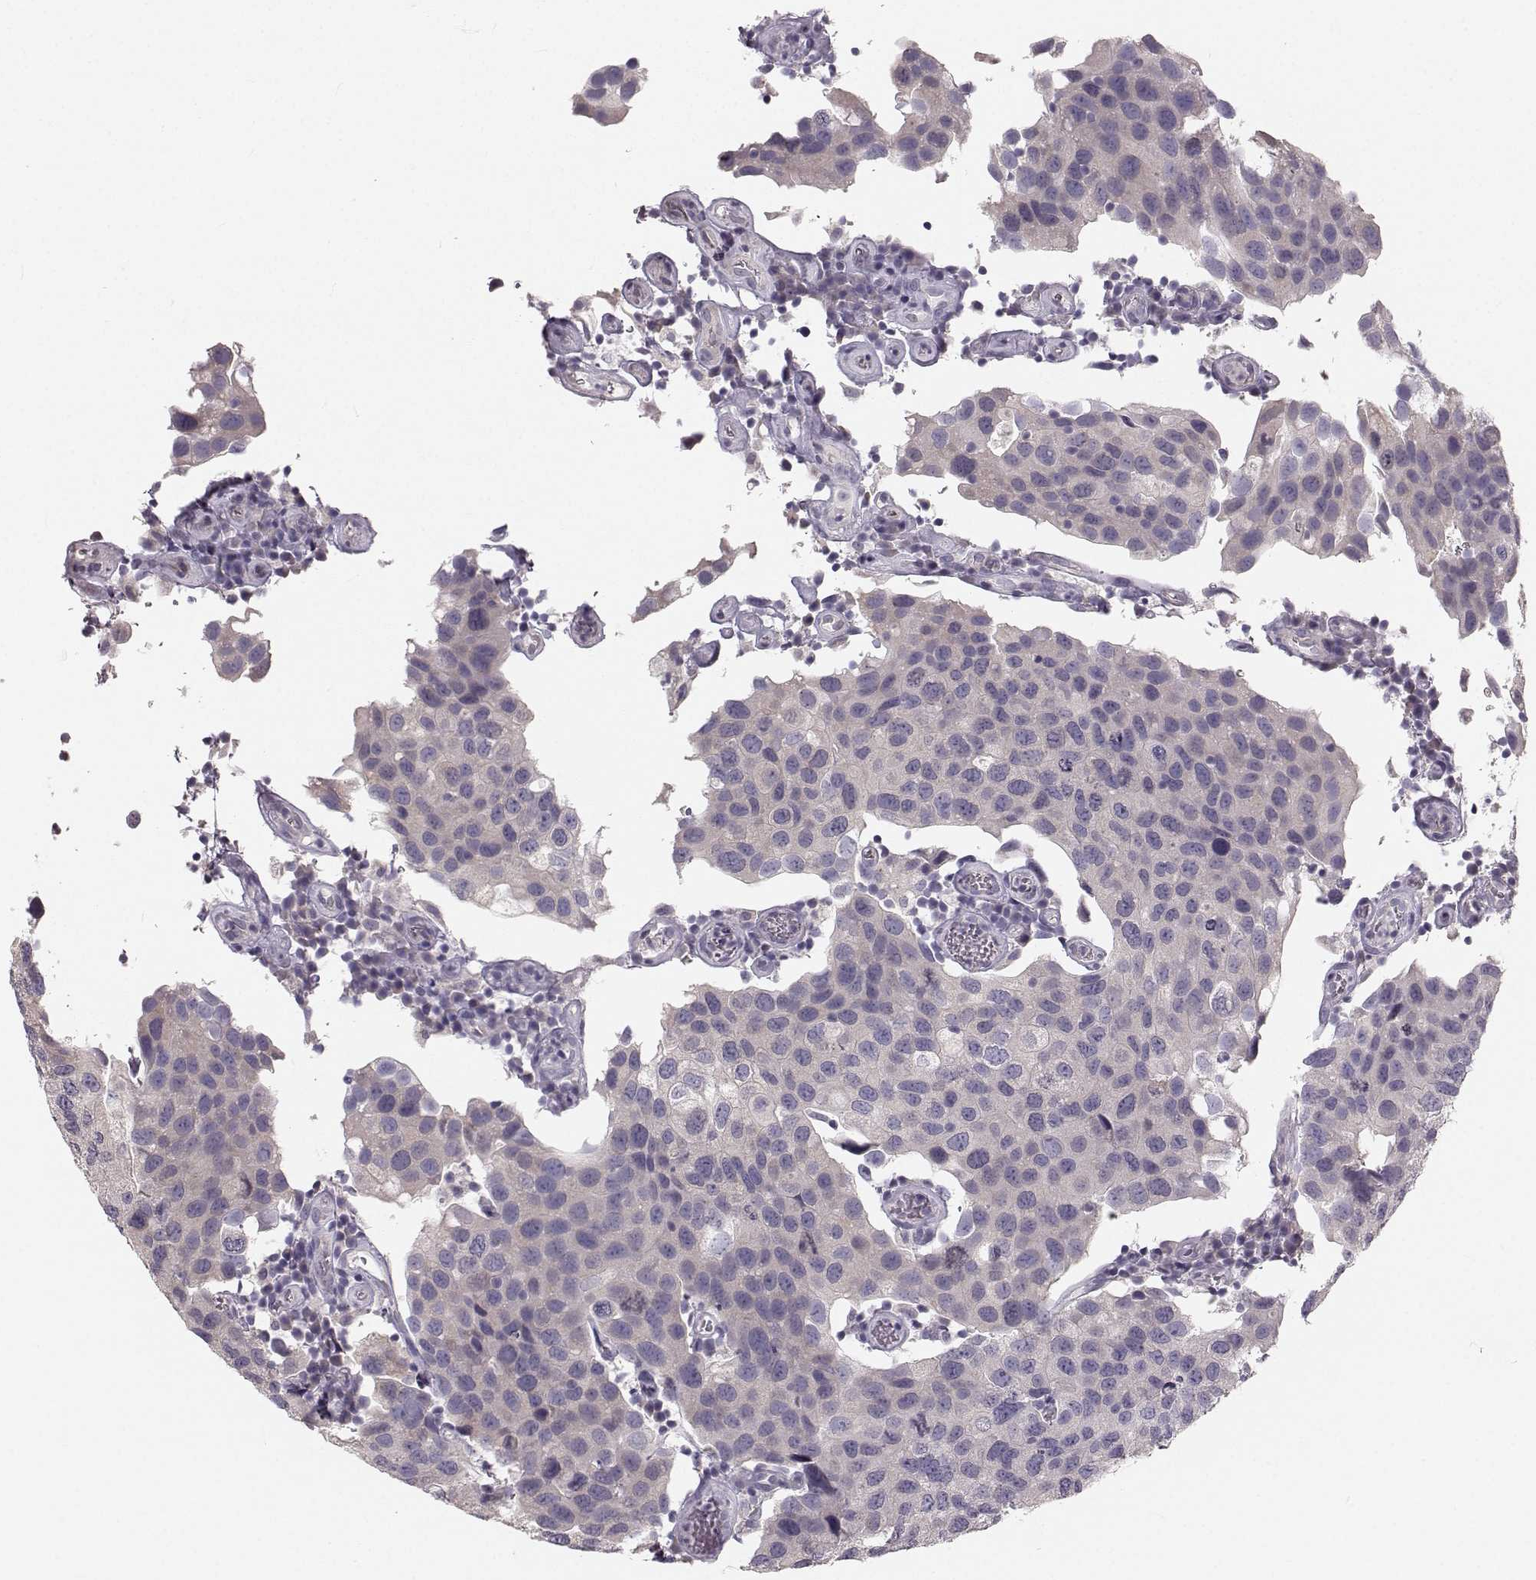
{"staining": {"intensity": "negative", "quantity": "none", "location": "none"}, "tissue": "urothelial cancer", "cell_type": "Tumor cells", "image_type": "cancer", "snomed": [{"axis": "morphology", "description": "Urothelial carcinoma, High grade"}, {"axis": "topography", "description": "Urinary bladder"}], "caption": "Tumor cells show no significant protein positivity in urothelial cancer.", "gene": "OIP5", "patient": {"sex": "male", "age": 79}}